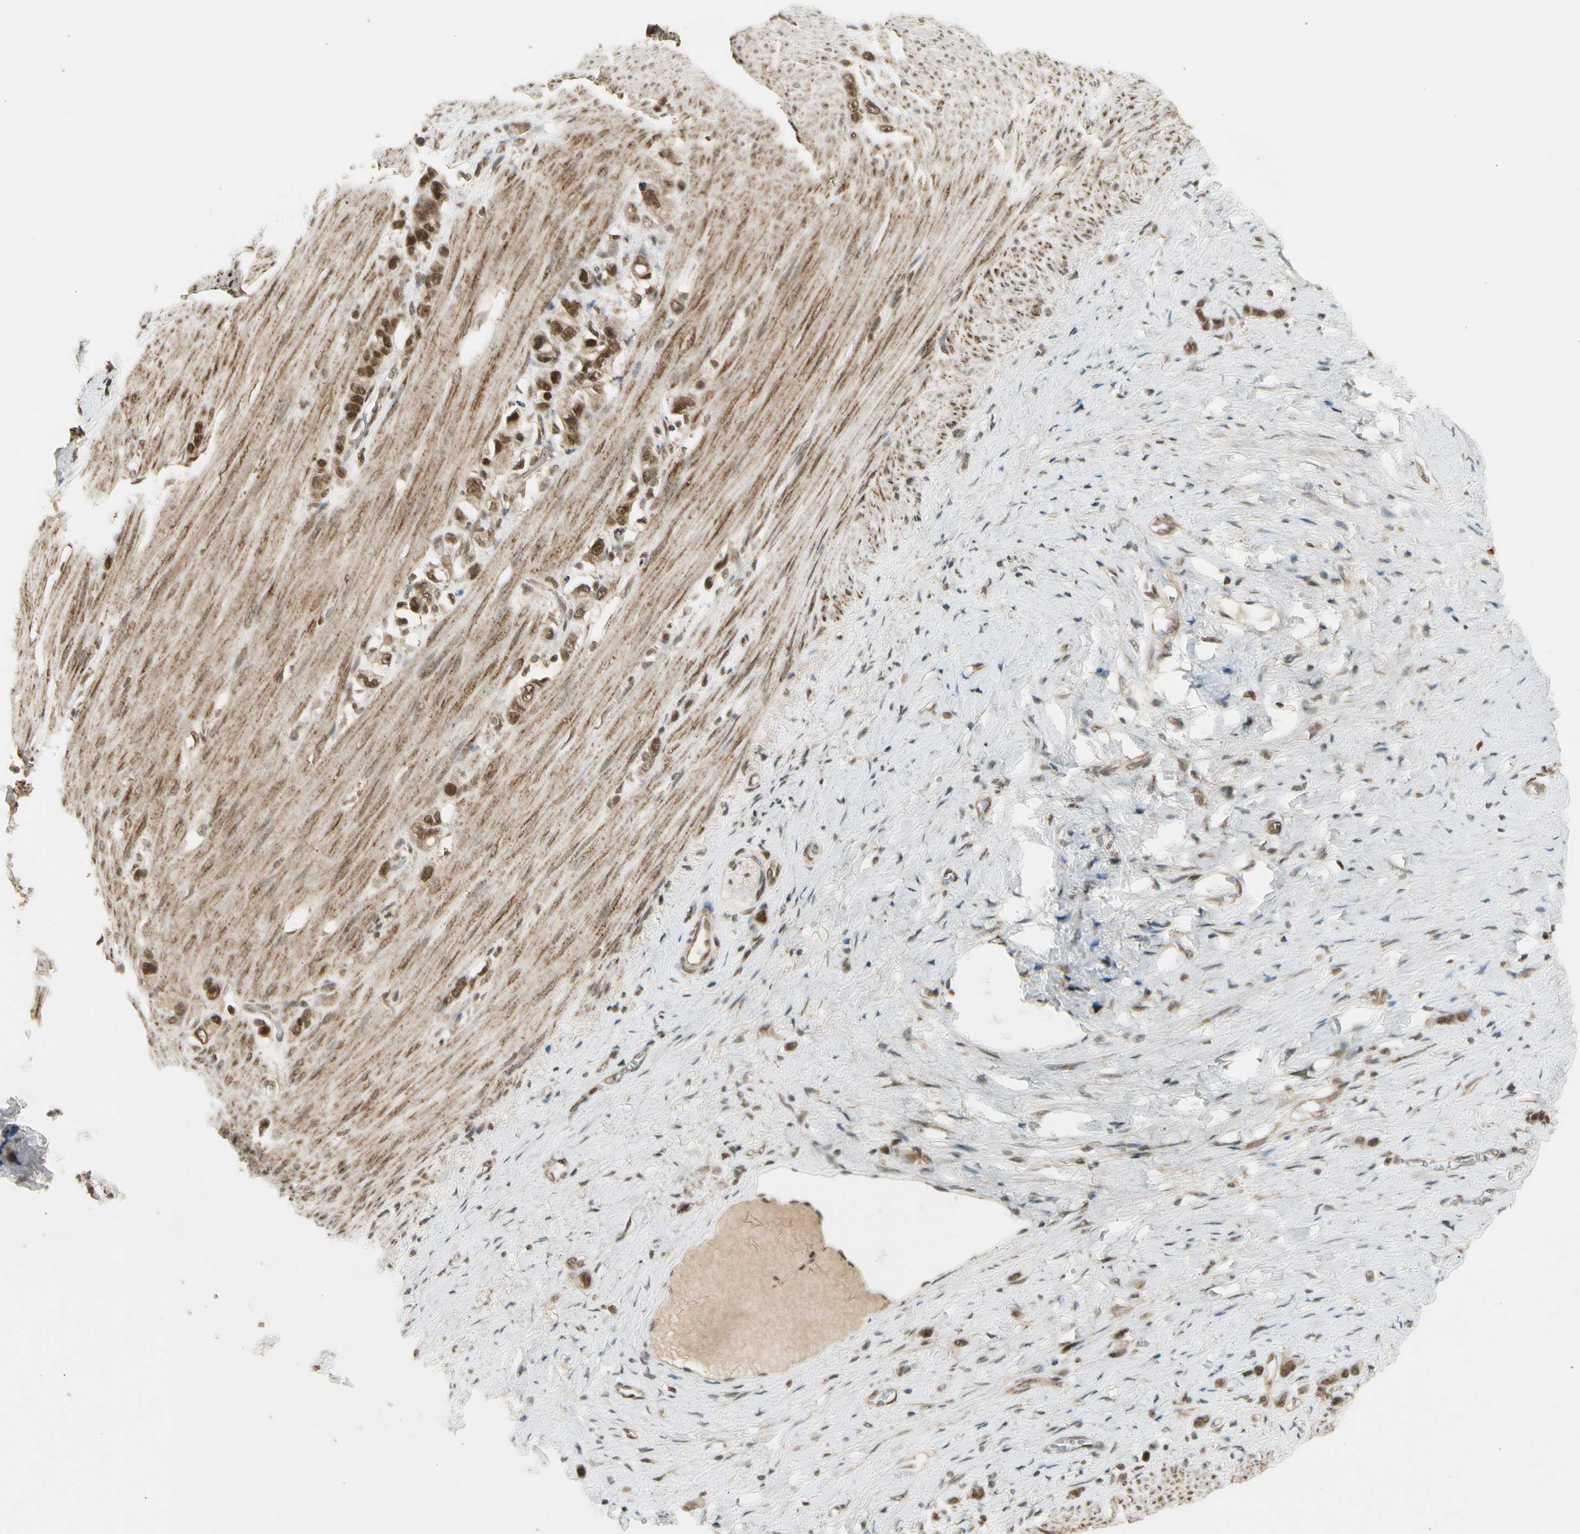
{"staining": {"intensity": "moderate", "quantity": ">75%", "location": "cytoplasmic/membranous,nuclear"}, "tissue": "stomach cancer", "cell_type": "Tumor cells", "image_type": "cancer", "snomed": [{"axis": "morphology", "description": "Normal tissue, NOS"}, {"axis": "morphology", "description": "Adenocarcinoma, NOS"}, {"axis": "morphology", "description": "Adenocarcinoma, High grade"}, {"axis": "topography", "description": "Stomach, upper"}, {"axis": "topography", "description": "Stomach"}], "caption": "Stomach cancer (adenocarcinoma (high-grade)) was stained to show a protein in brown. There is medium levels of moderate cytoplasmic/membranous and nuclear staining in approximately >75% of tumor cells. (Brightfield microscopy of DAB IHC at high magnification).", "gene": "ZNF135", "patient": {"sex": "female", "age": 65}}